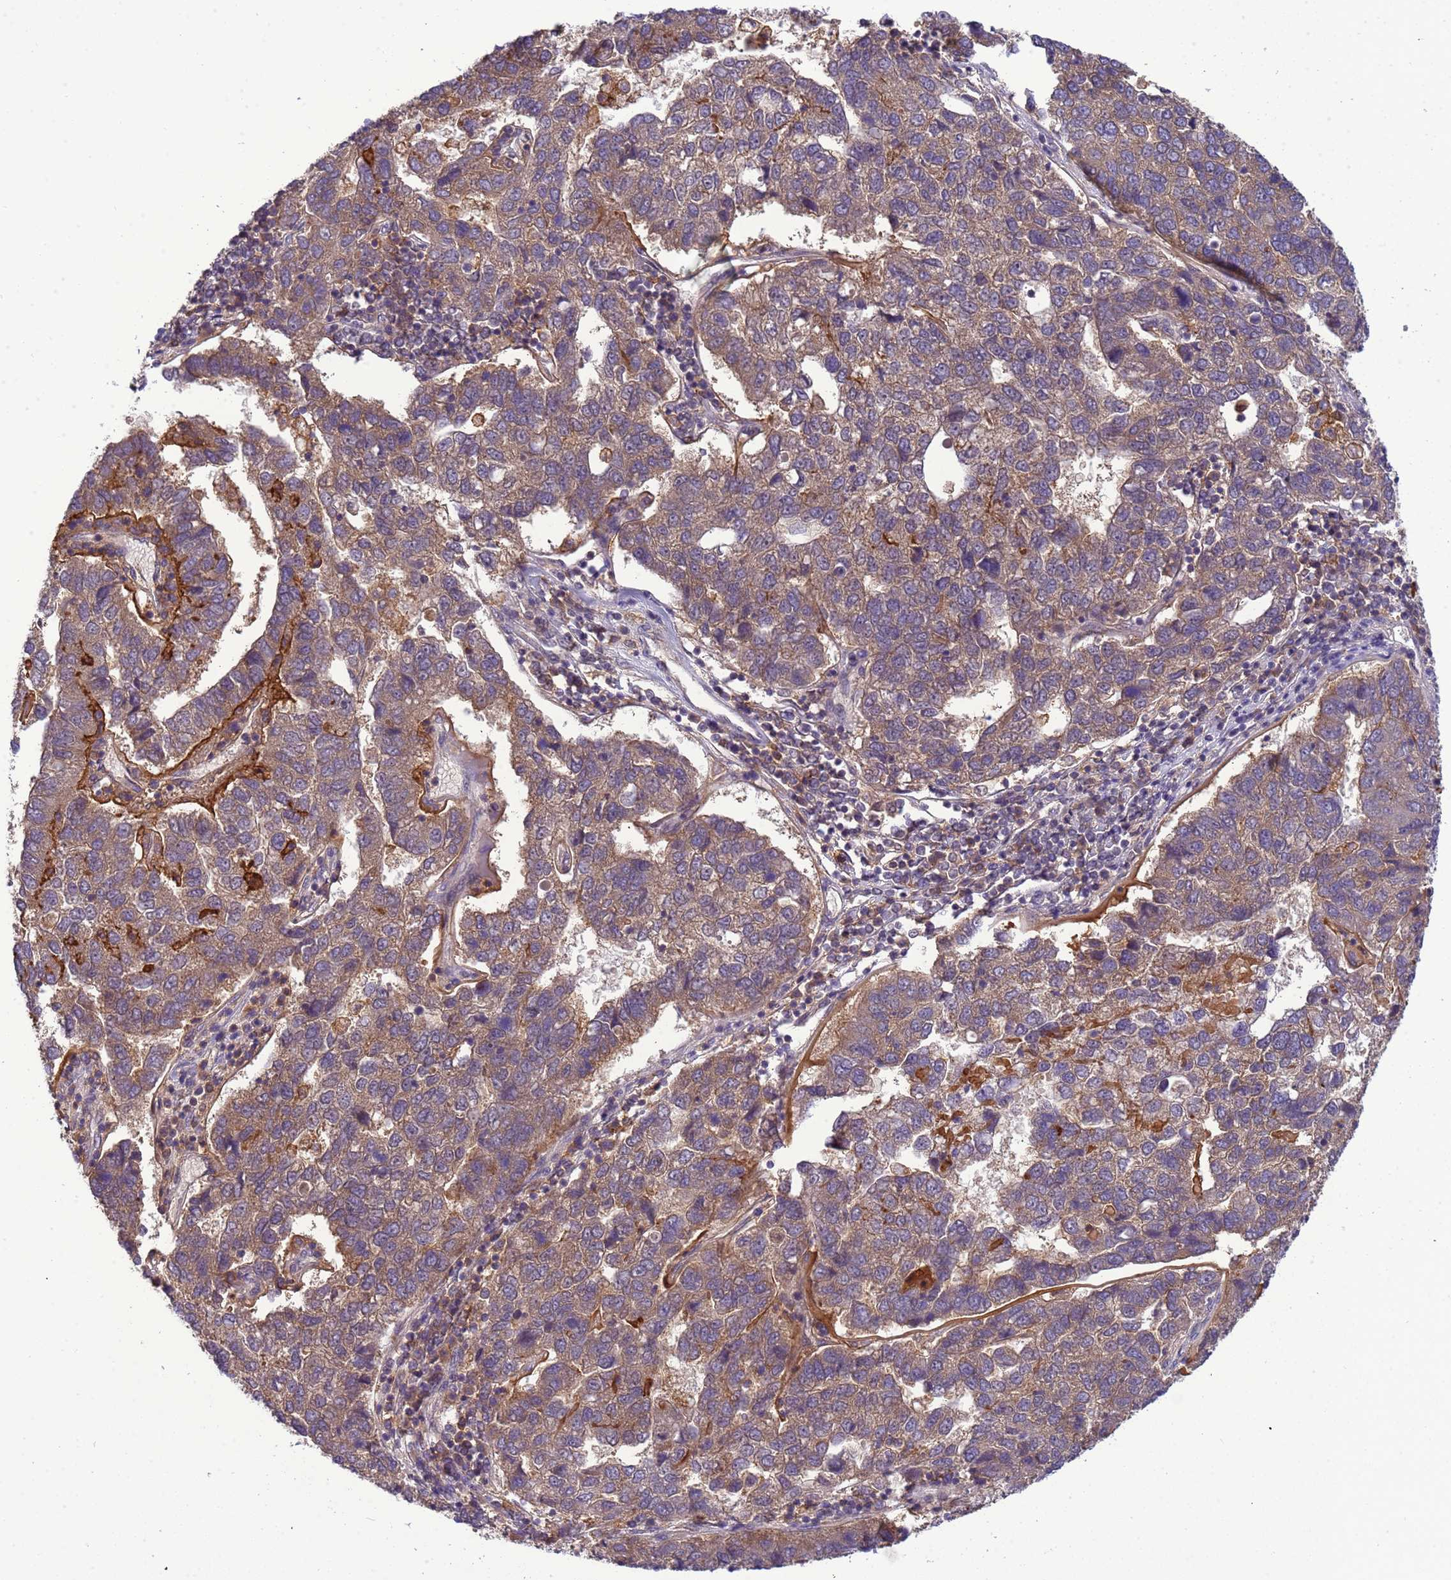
{"staining": {"intensity": "weak", "quantity": ">75%", "location": "cytoplasmic/membranous"}, "tissue": "pancreatic cancer", "cell_type": "Tumor cells", "image_type": "cancer", "snomed": [{"axis": "morphology", "description": "Adenocarcinoma, NOS"}, {"axis": "topography", "description": "Pancreas"}], "caption": "An image of human pancreatic adenocarcinoma stained for a protein shows weak cytoplasmic/membranous brown staining in tumor cells.", "gene": "CD53", "patient": {"sex": "female", "age": 61}}